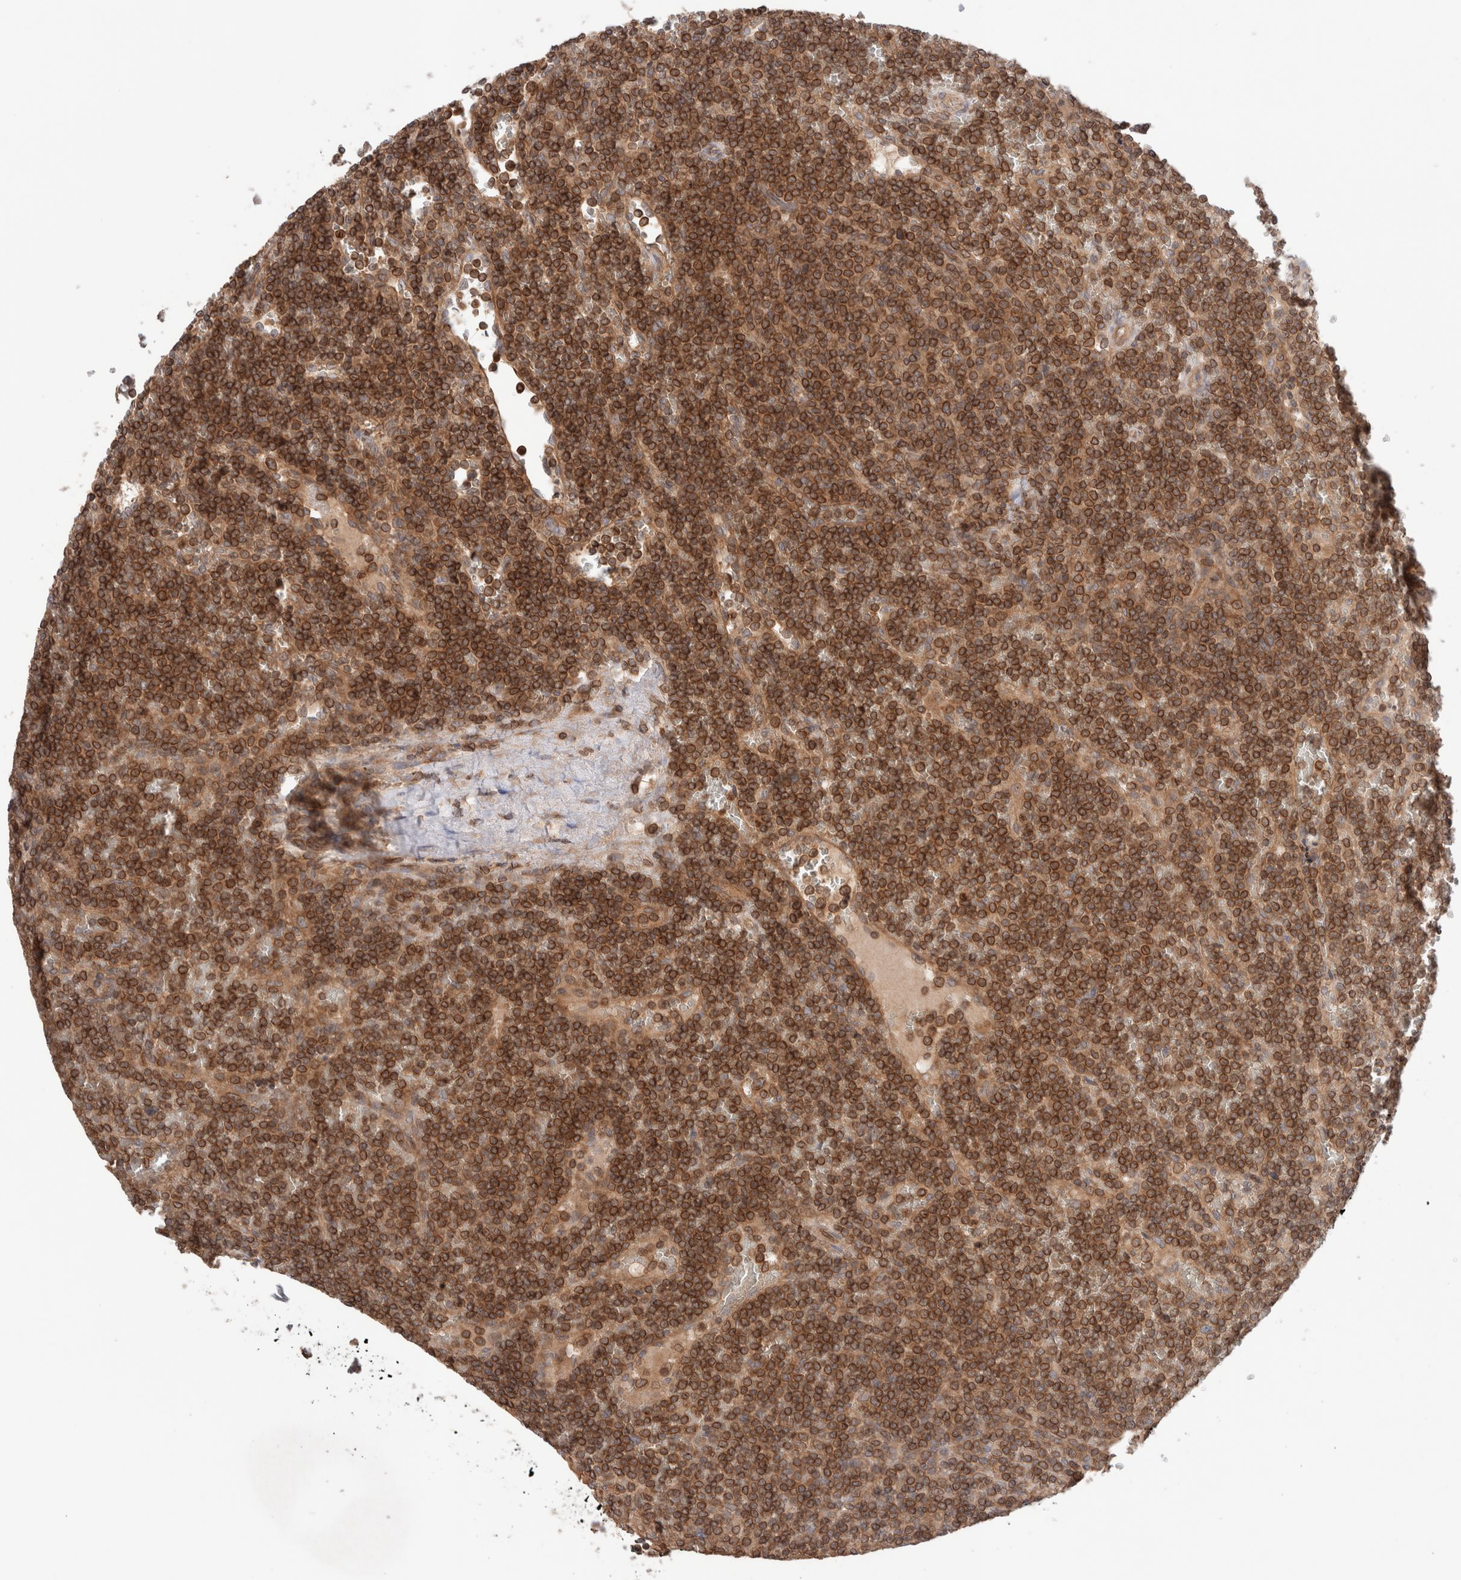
{"staining": {"intensity": "strong", "quantity": ">75%", "location": "cytoplasmic/membranous,nuclear"}, "tissue": "lymphoma", "cell_type": "Tumor cells", "image_type": "cancer", "snomed": [{"axis": "morphology", "description": "Malignant lymphoma, non-Hodgkin's type, Low grade"}, {"axis": "topography", "description": "Spleen"}], "caption": "About >75% of tumor cells in low-grade malignant lymphoma, non-Hodgkin's type show strong cytoplasmic/membranous and nuclear protein positivity as visualized by brown immunohistochemical staining.", "gene": "SIKE1", "patient": {"sex": "female", "age": 19}}